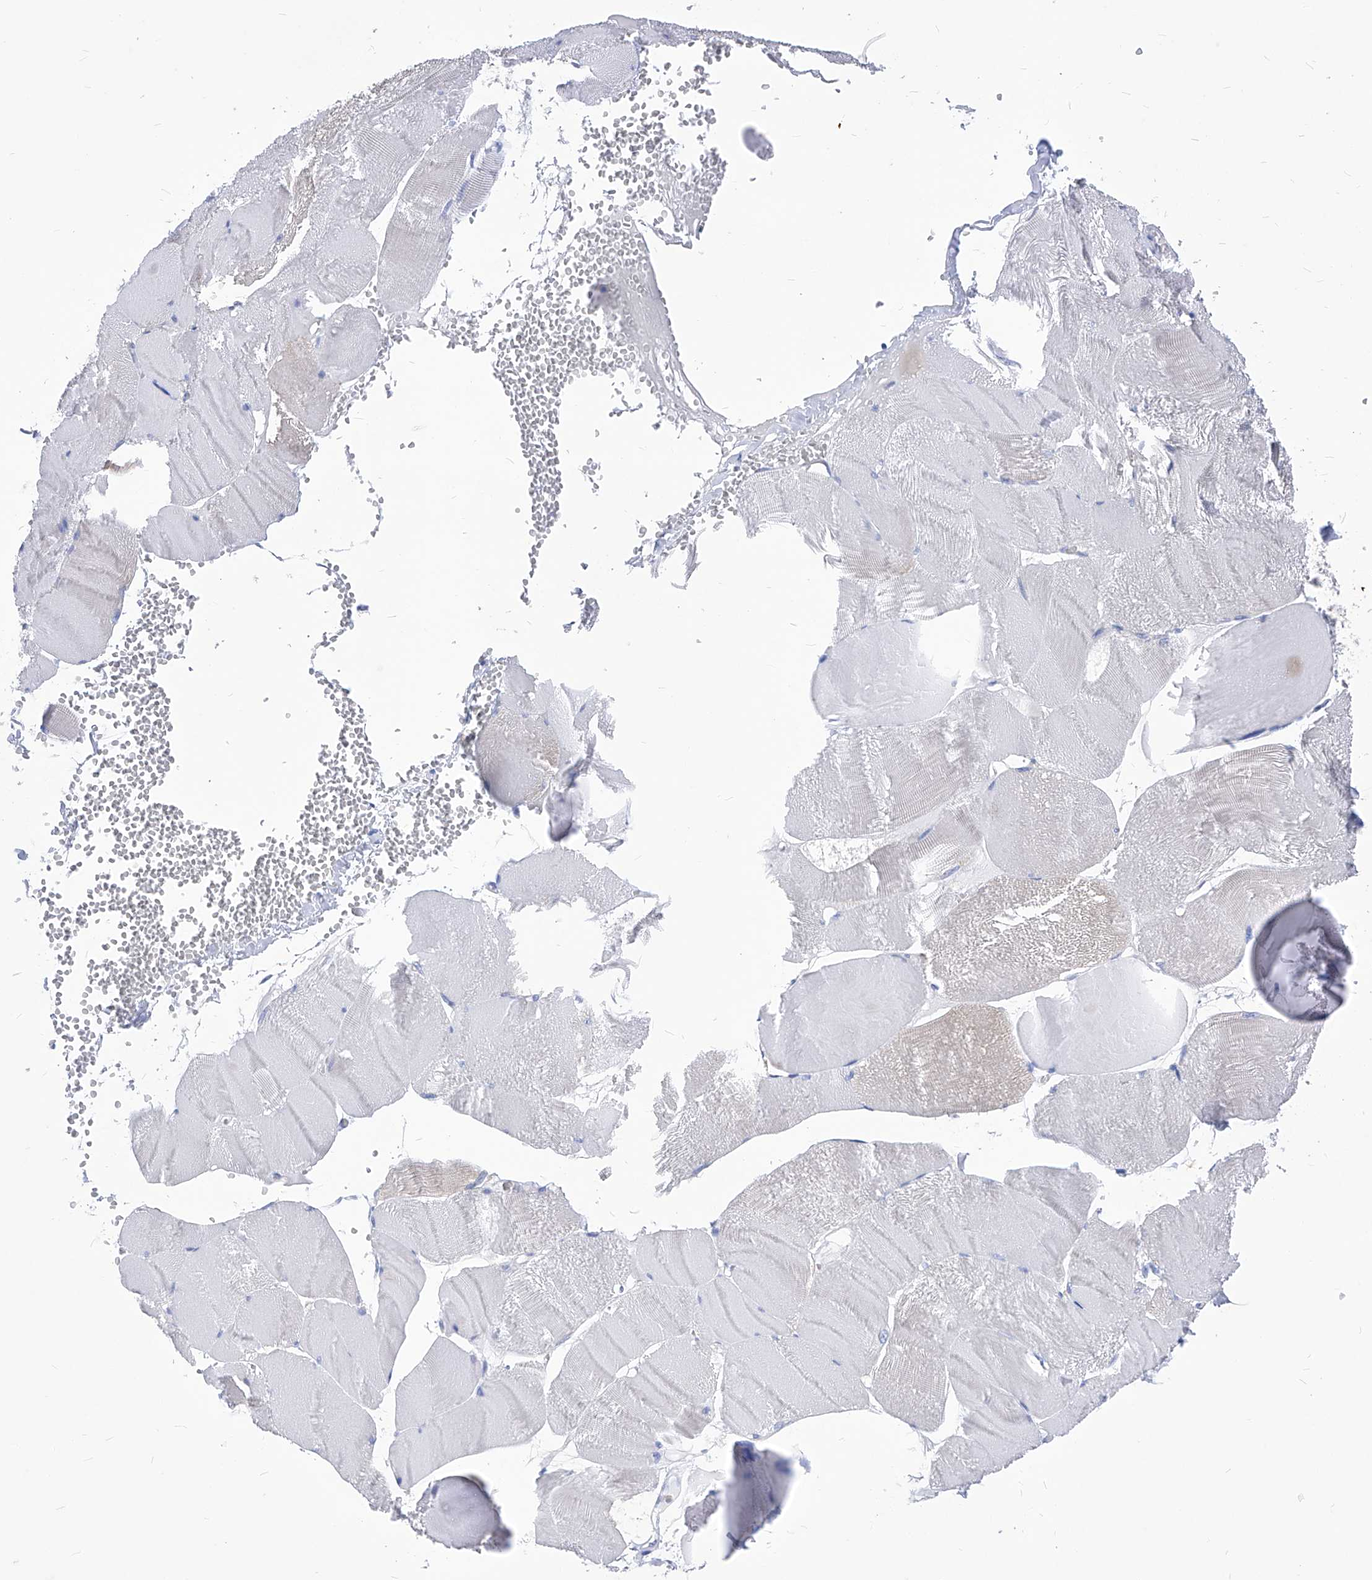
{"staining": {"intensity": "negative", "quantity": "none", "location": "none"}, "tissue": "skeletal muscle", "cell_type": "Myocytes", "image_type": "normal", "snomed": [{"axis": "morphology", "description": "Normal tissue, NOS"}, {"axis": "morphology", "description": "Basal cell carcinoma"}, {"axis": "topography", "description": "Skeletal muscle"}], "caption": "Immunohistochemistry photomicrograph of unremarkable skeletal muscle stained for a protein (brown), which displays no positivity in myocytes.", "gene": "XPNPEP1", "patient": {"sex": "female", "age": 64}}